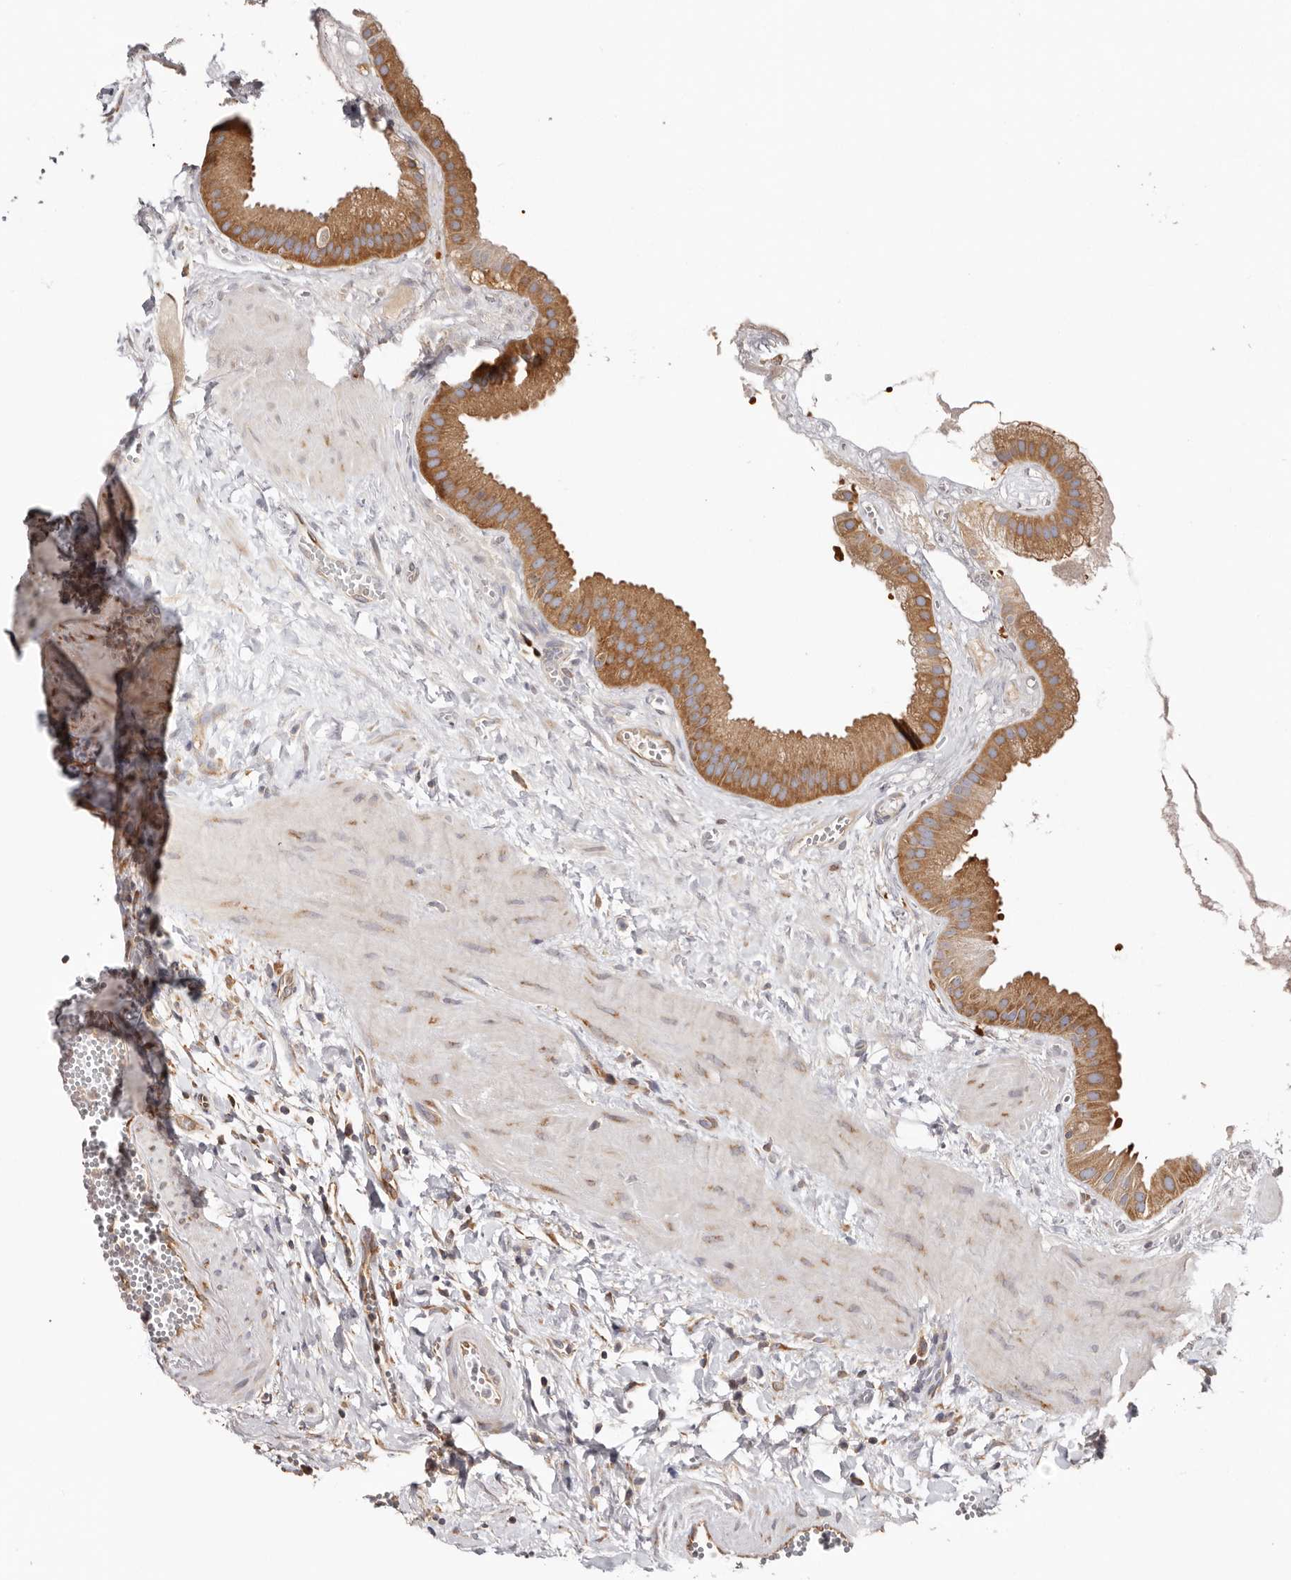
{"staining": {"intensity": "moderate", "quantity": ">75%", "location": "cytoplasmic/membranous"}, "tissue": "gallbladder", "cell_type": "Glandular cells", "image_type": "normal", "snomed": [{"axis": "morphology", "description": "Normal tissue, NOS"}, {"axis": "topography", "description": "Gallbladder"}], "caption": "Unremarkable gallbladder shows moderate cytoplasmic/membranous staining in about >75% of glandular cells The protein of interest is shown in brown color, while the nuclei are stained blue..", "gene": "EPRS1", "patient": {"sex": "male", "age": 55}}